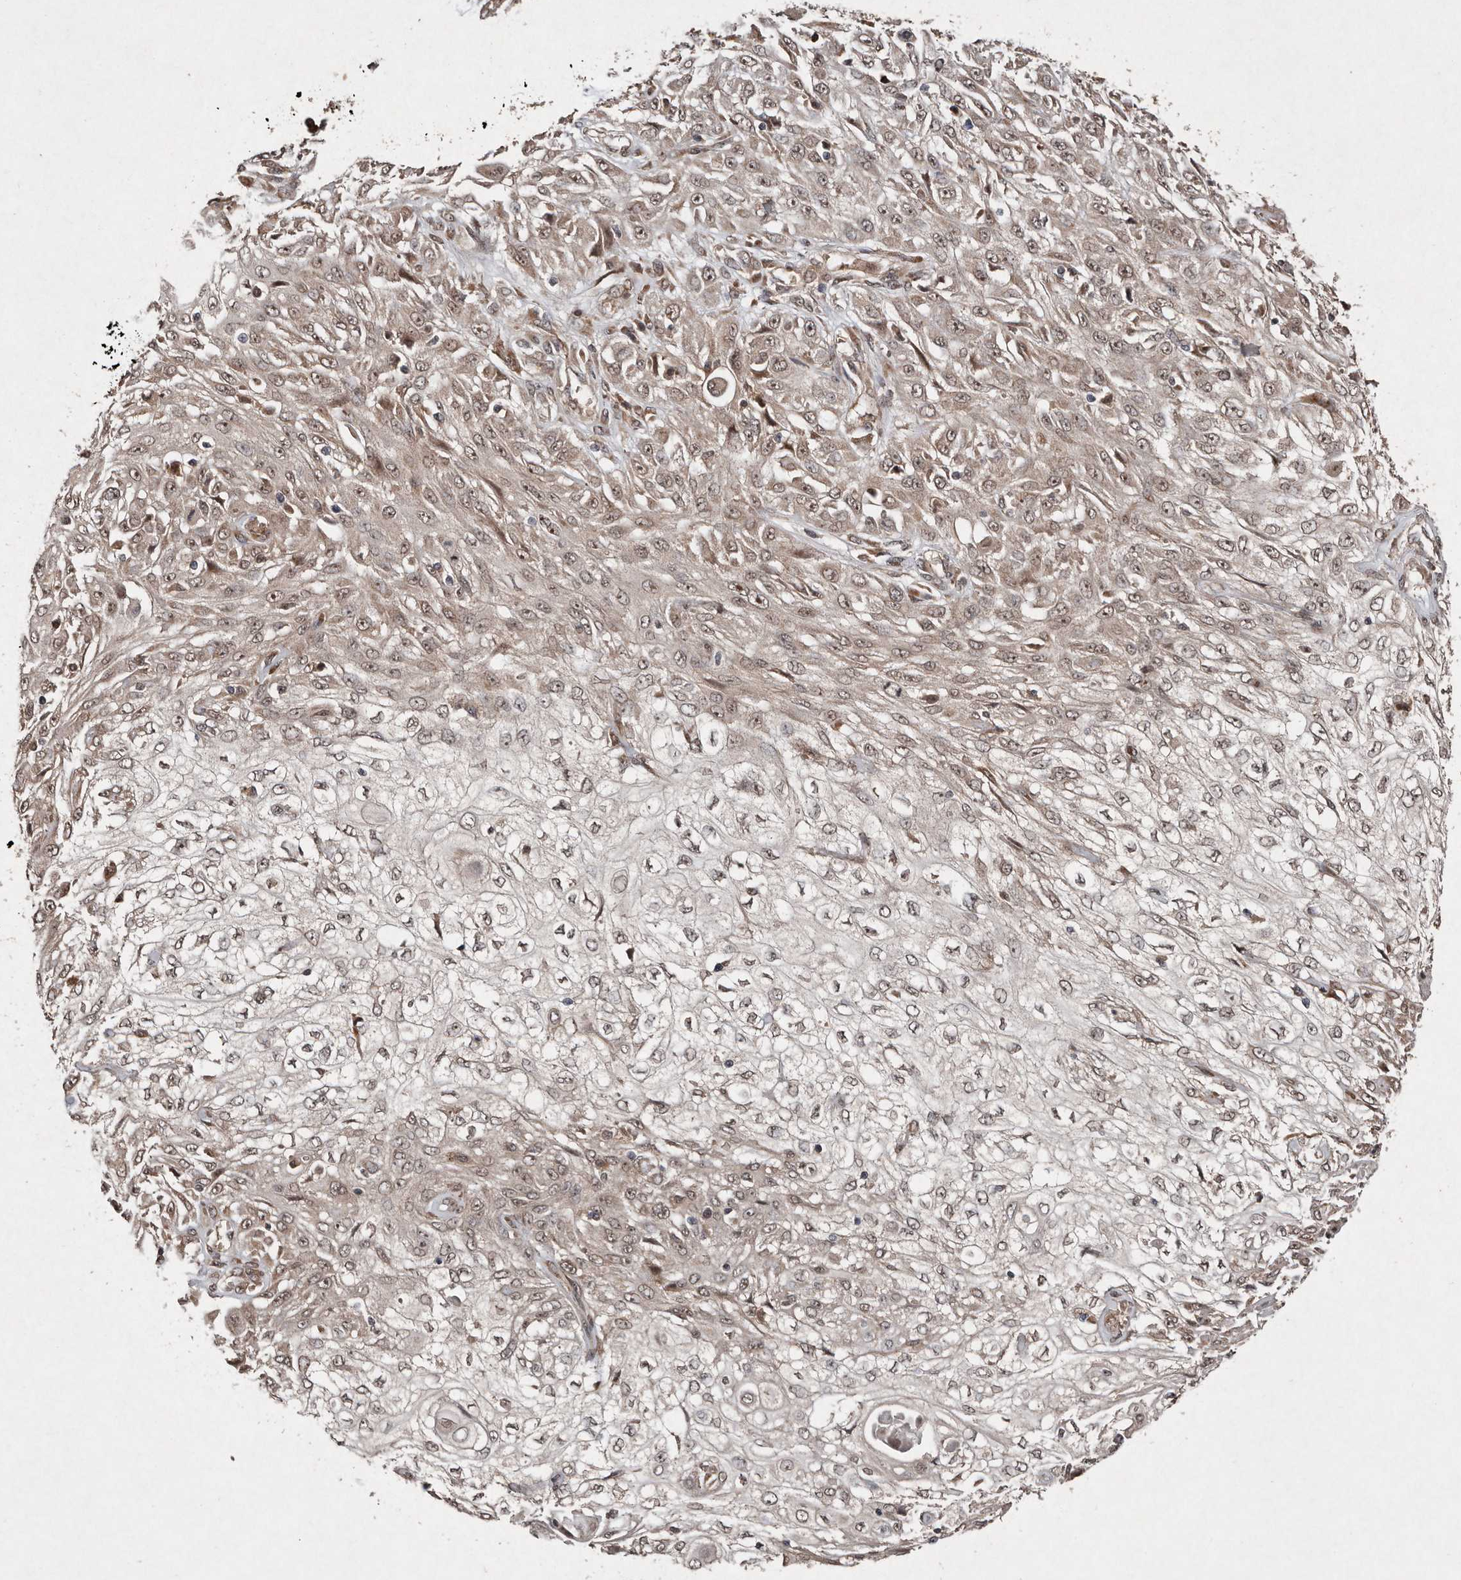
{"staining": {"intensity": "moderate", "quantity": ">75%", "location": "nuclear"}, "tissue": "skin cancer", "cell_type": "Tumor cells", "image_type": "cancer", "snomed": [{"axis": "morphology", "description": "Squamous cell carcinoma, NOS"}, {"axis": "morphology", "description": "Squamous cell carcinoma, metastatic, NOS"}, {"axis": "topography", "description": "Skin"}, {"axis": "topography", "description": "Lymph node"}], "caption": "Immunohistochemistry (IHC) micrograph of neoplastic tissue: human squamous cell carcinoma (skin) stained using immunohistochemistry demonstrates medium levels of moderate protein expression localized specifically in the nuclear of tumor cells, appearing as a nuclear brown color.", "gene": "DIP2C", "patient": {"sex": "male", "age": 75}}